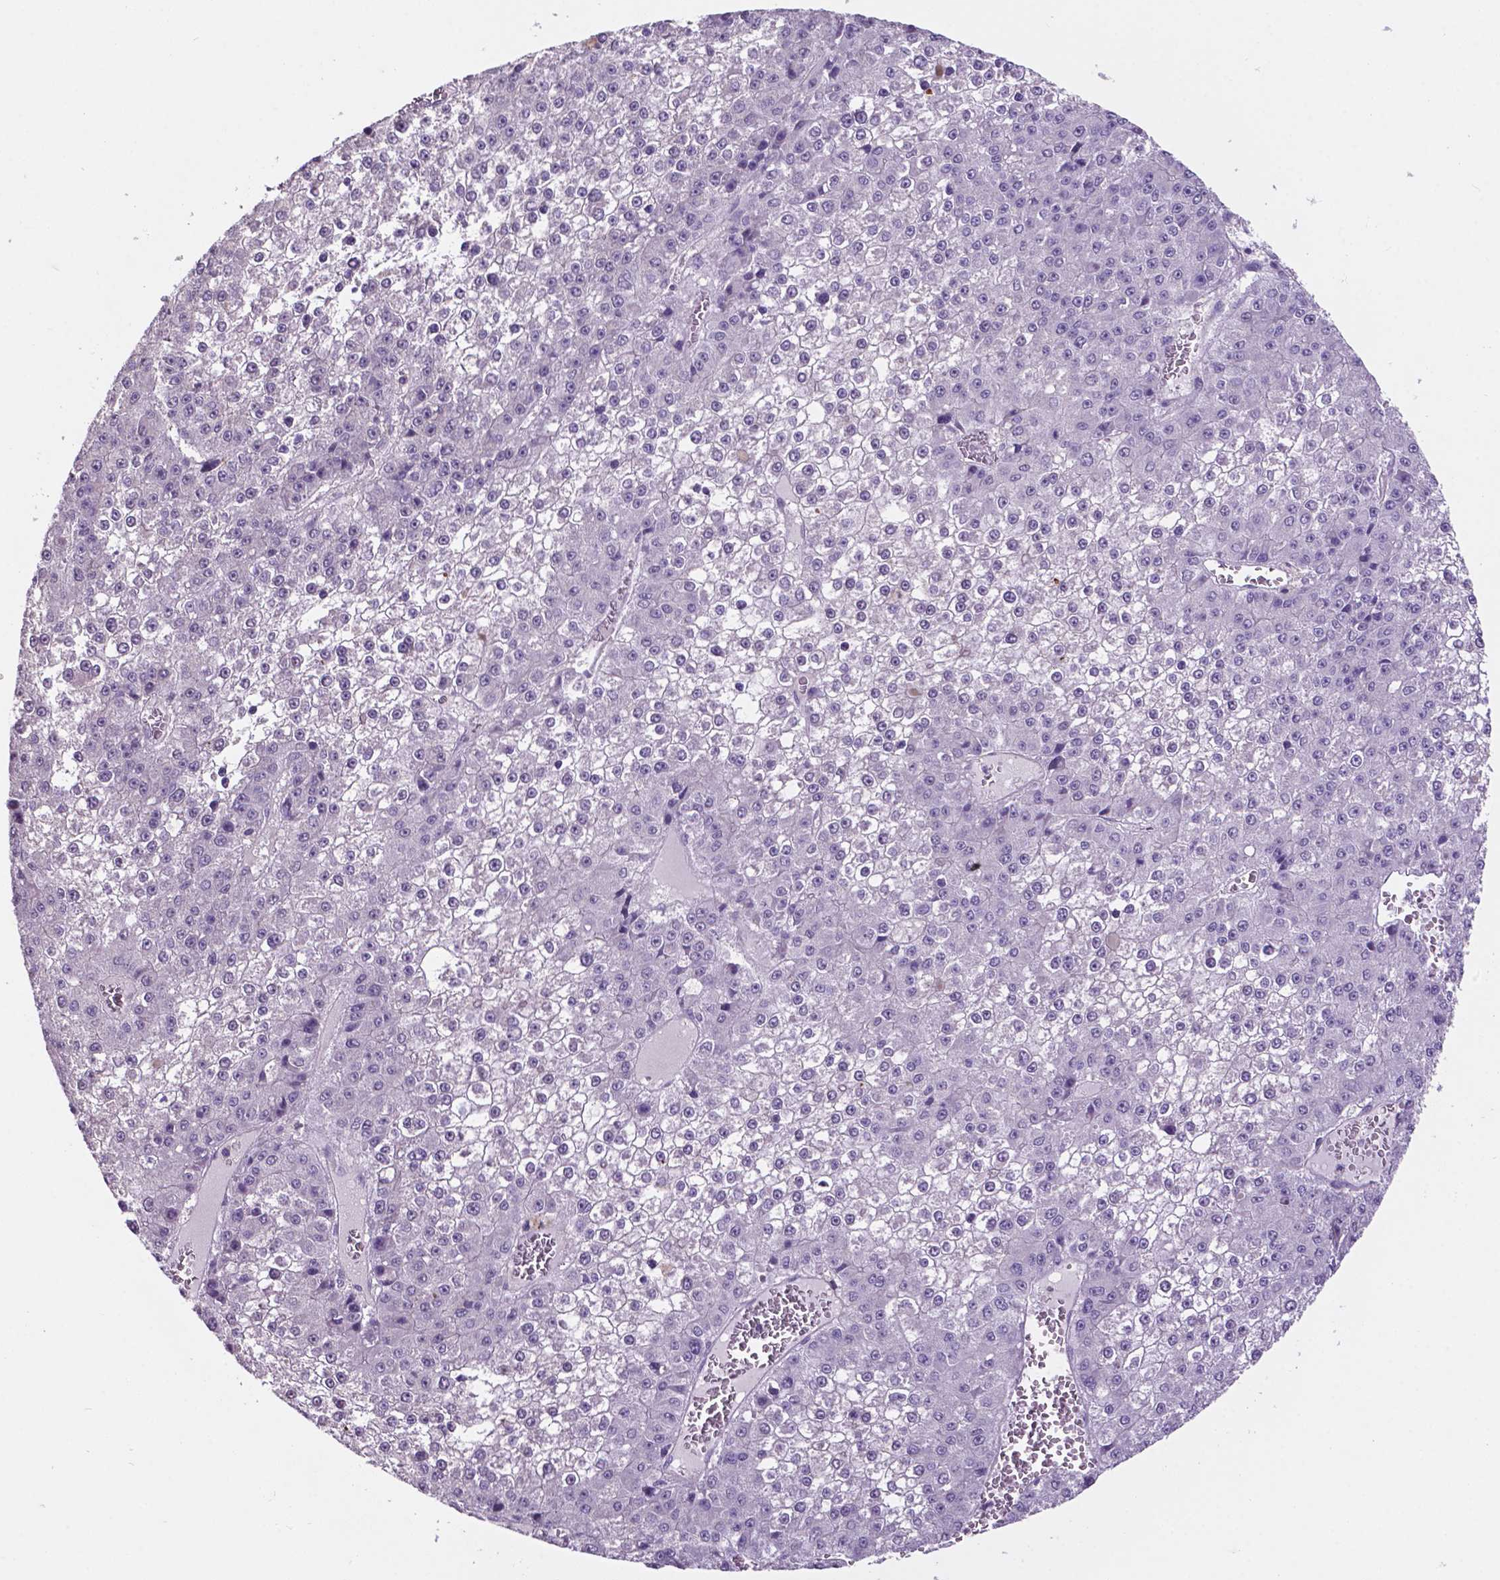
{"staining": {"intensity": "negative", "quantity": "none", "location": "none"}, "tissue": "liver cancer", "cell_type": "Tumor cells", "image_type": "cancer", "snomed": [{"axis": "morphology", "description": "Carcinoma, Hepatocellular, NOS"}, {"axis": "topography", "description": "Liver"}], "caption": "Human hepatocellular carcinoma (liver) stained for a protein using immunohistochemistry reveals no staining in tumor cells.", "gene": "PLSCR1", "patient": {"sex": "female", "age": 73}}